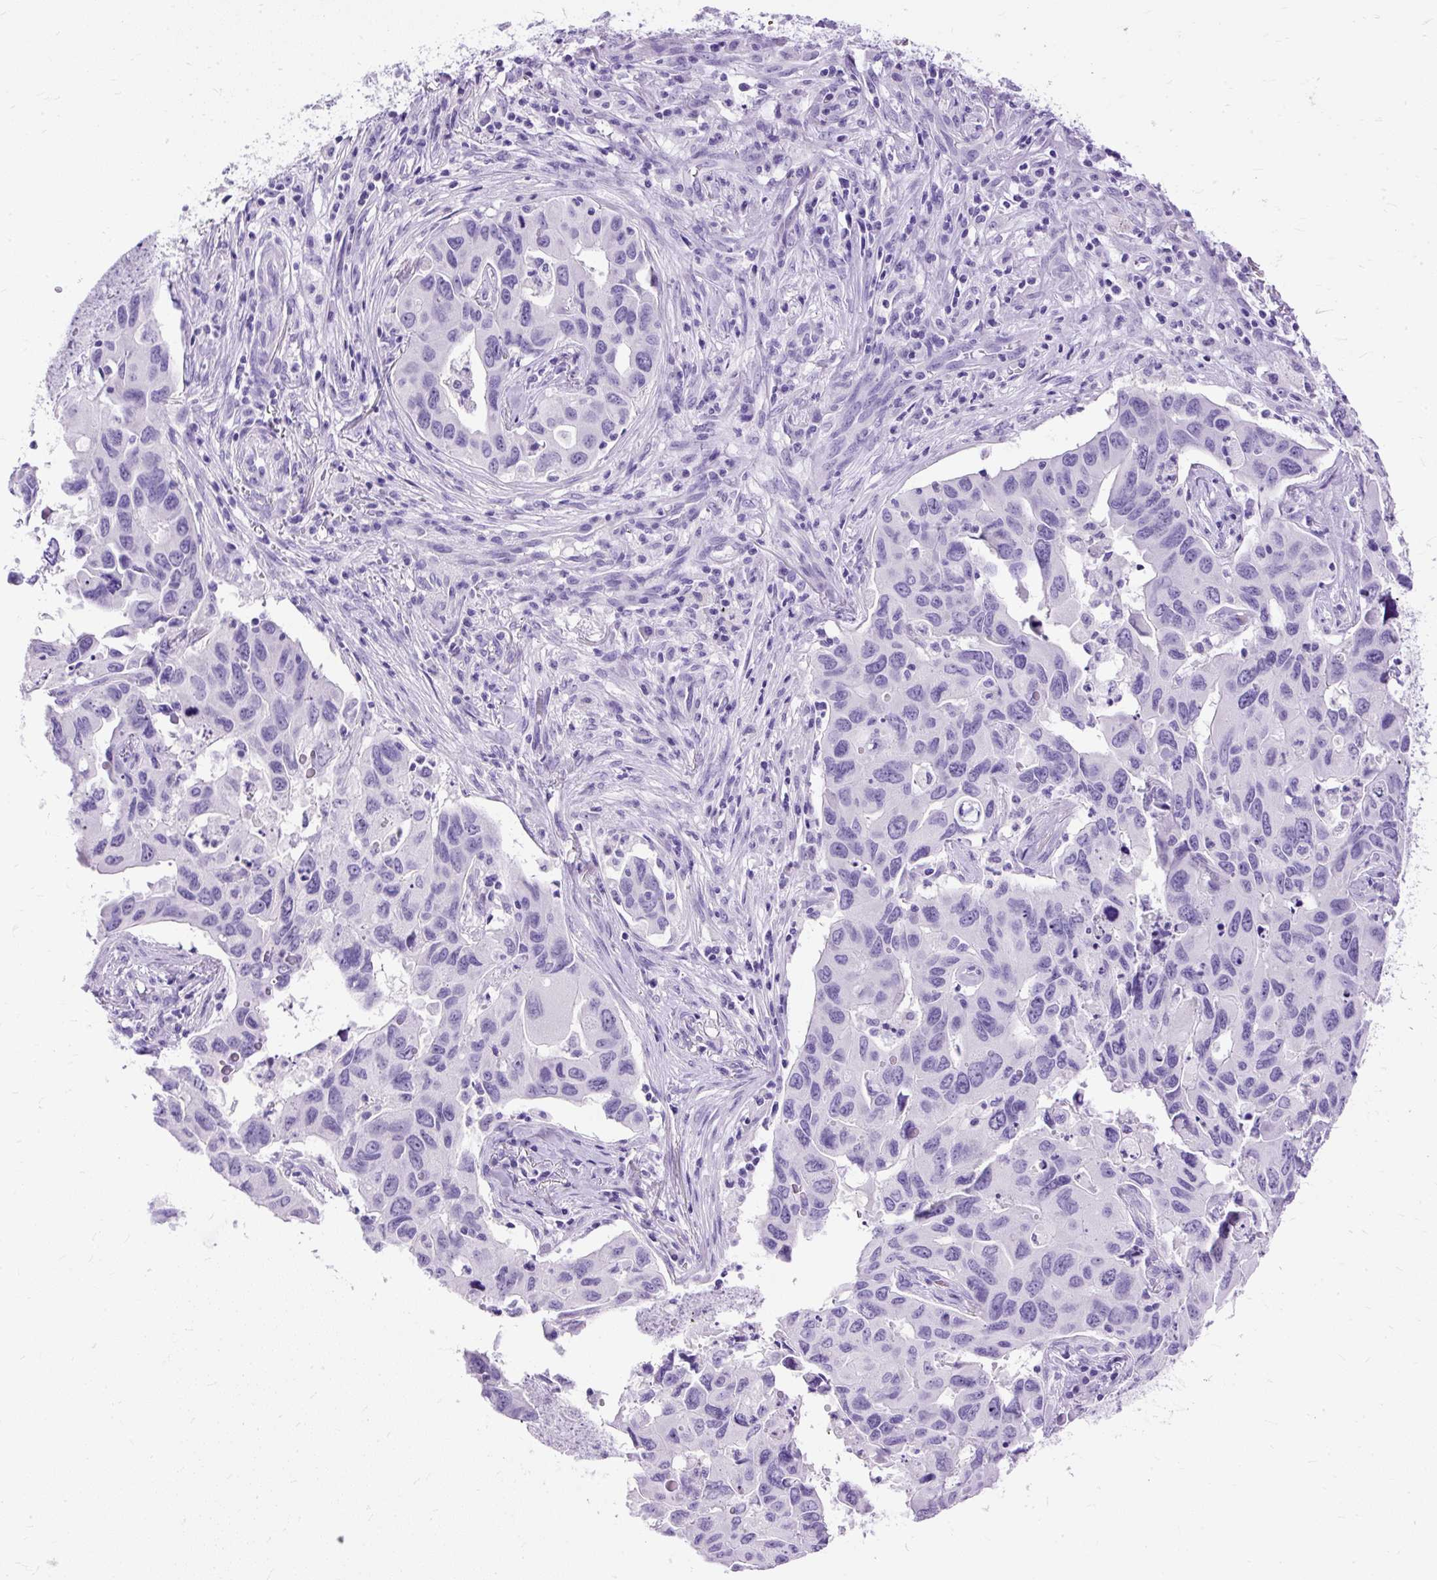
{"staining": {"intensity": "negative", "quantity": "none", "location": "none"}, "tissue": "lung cancer", "cell_type": "Tumor cells", "image_type": "cancer", "snomed": [{"axis": "morphology", "description": "Adenocarcinoma, NOS"}, {"axis": "topography", "description": "Lung"}], "caption": "The IHC image has no significant positivity in tumor cells of lung cancer (adenocarcinoma) tissue. (DAB (3,3'-diaminobenzidine) immunohistochemistry (IHC) with hematoxylin counter stain).", "gene": "HEY1", "patient": {"sex": "male", "age": 64}}